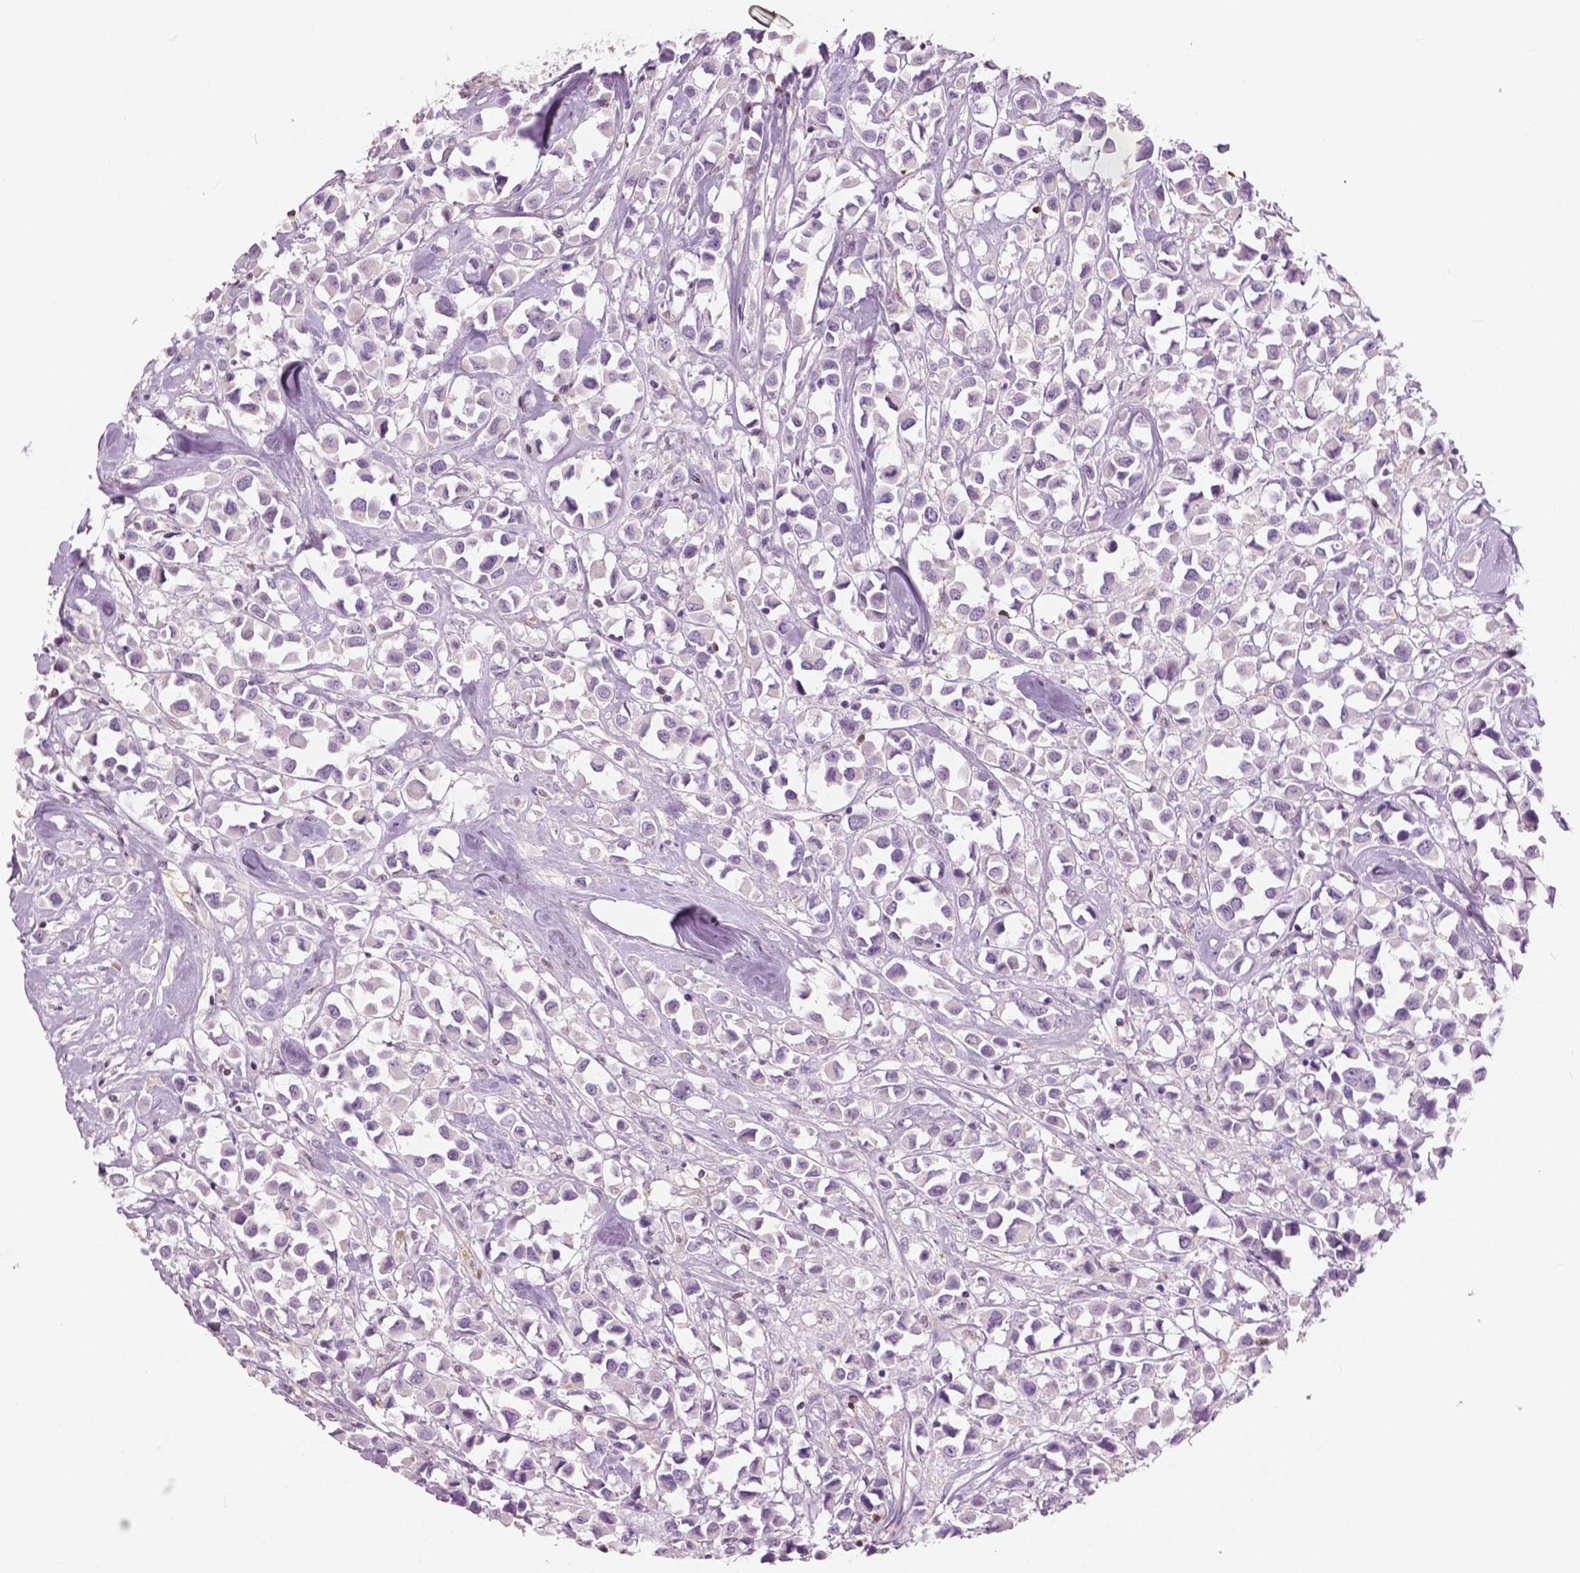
{"staining": {"intensity": "negative", "quantity": "none", "location": "none"}, "tissue": "breast cancer", "cell_type": "Tumor cells", "image_type": "cancer", "snomed": [{"axis": "morphology", "description": "Duct carcinoma"}, {"axis": "topography", "description": "Breast"}], "caption": "Human breast cancer stained for a protein using immunohistochemistry (IHC) exhibits no positivity in tumor cells.", "gene": "GALM", "patient": {"sex": "female", "age": 61}}